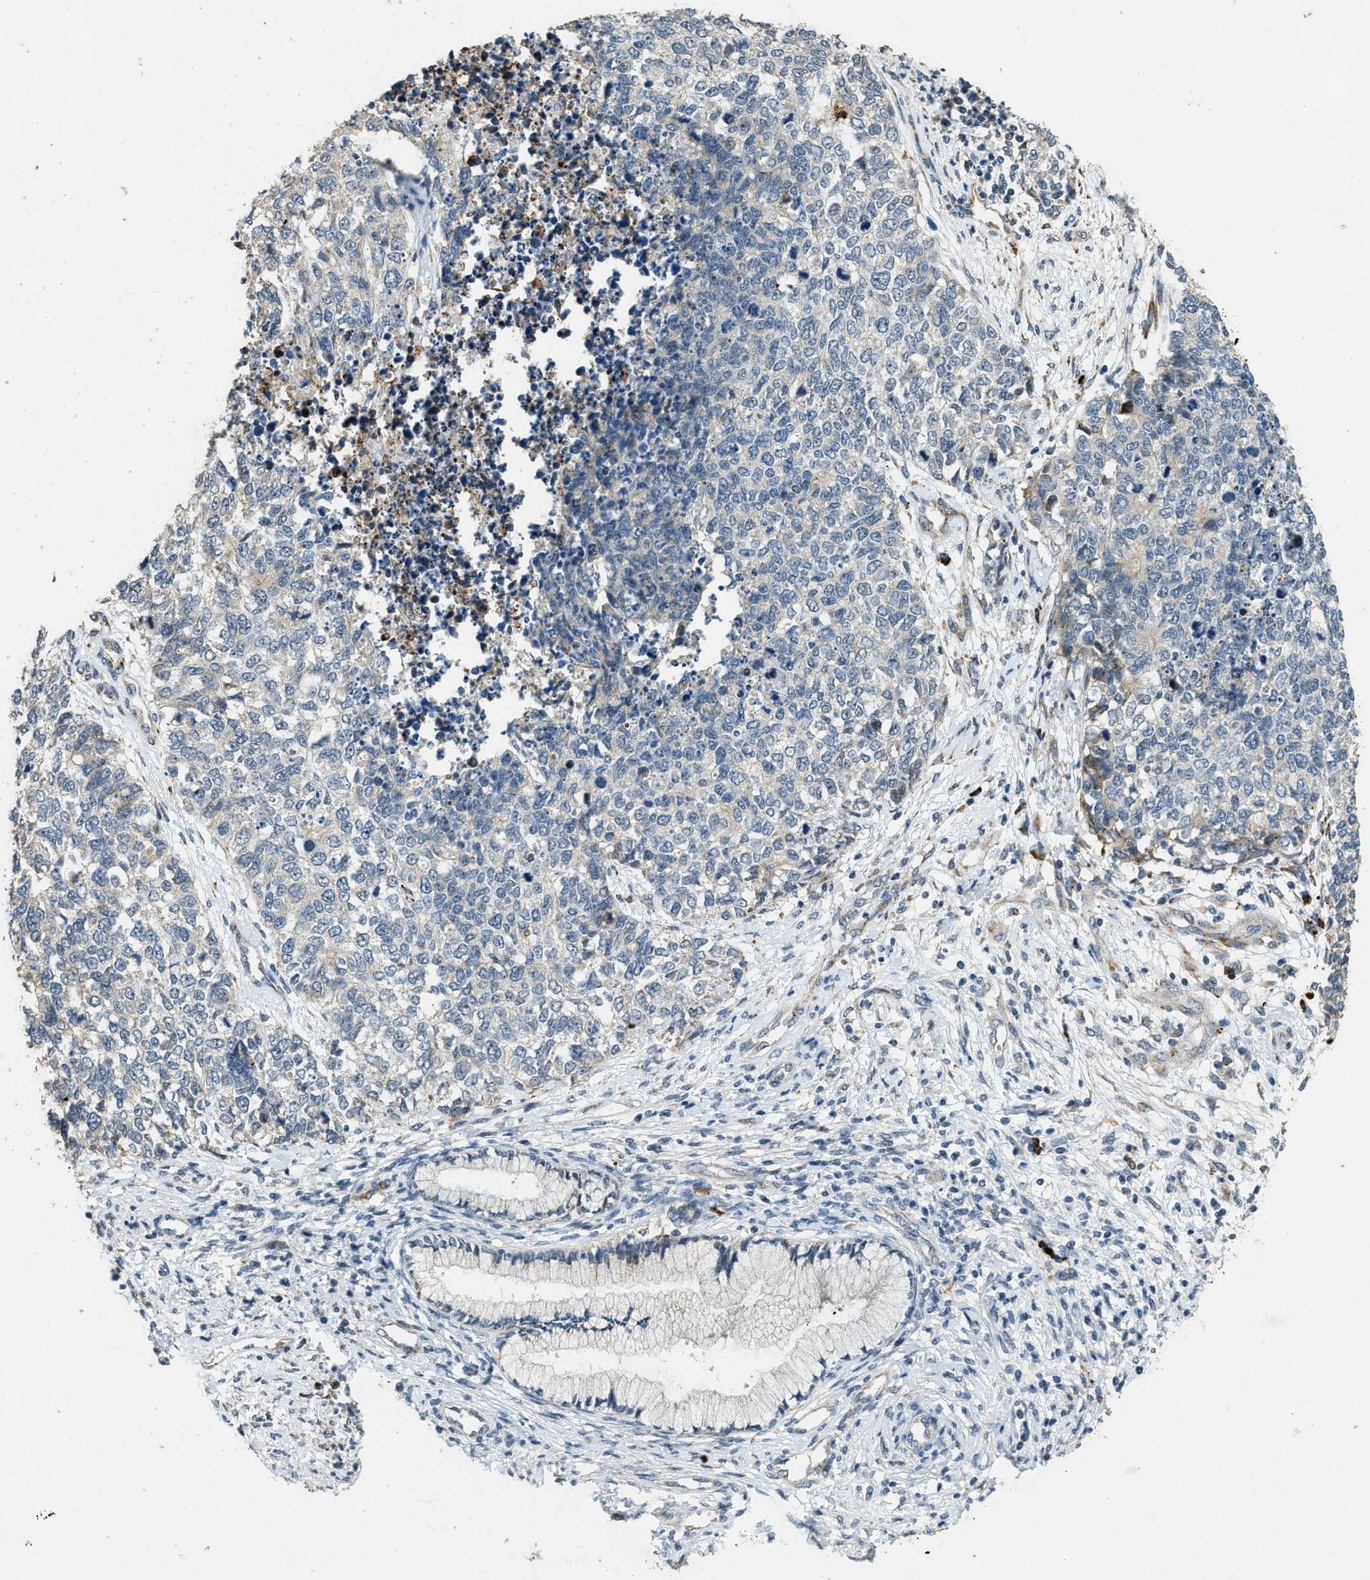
{"staining": {"intensity": "weak", "quantity": "<25%", "location": "cytoplasmic/membranous"}, "tissue": "cervical cancer", "cell_type": "Tumor cells", "image_type": "cancer", "snomed": [{"axis": "morphology", "description": "Squamous cell carcinoma, NOS"}, {"axis": "topography", "description": "Cervix"}], "caption": "A photomicrograph of cervical cancer (squamous cell carcinoma) stained for a protein displays no brown staining in tumor cells.", "gene": "HERC2", "patient": {"sex": "female", "age": 63}}